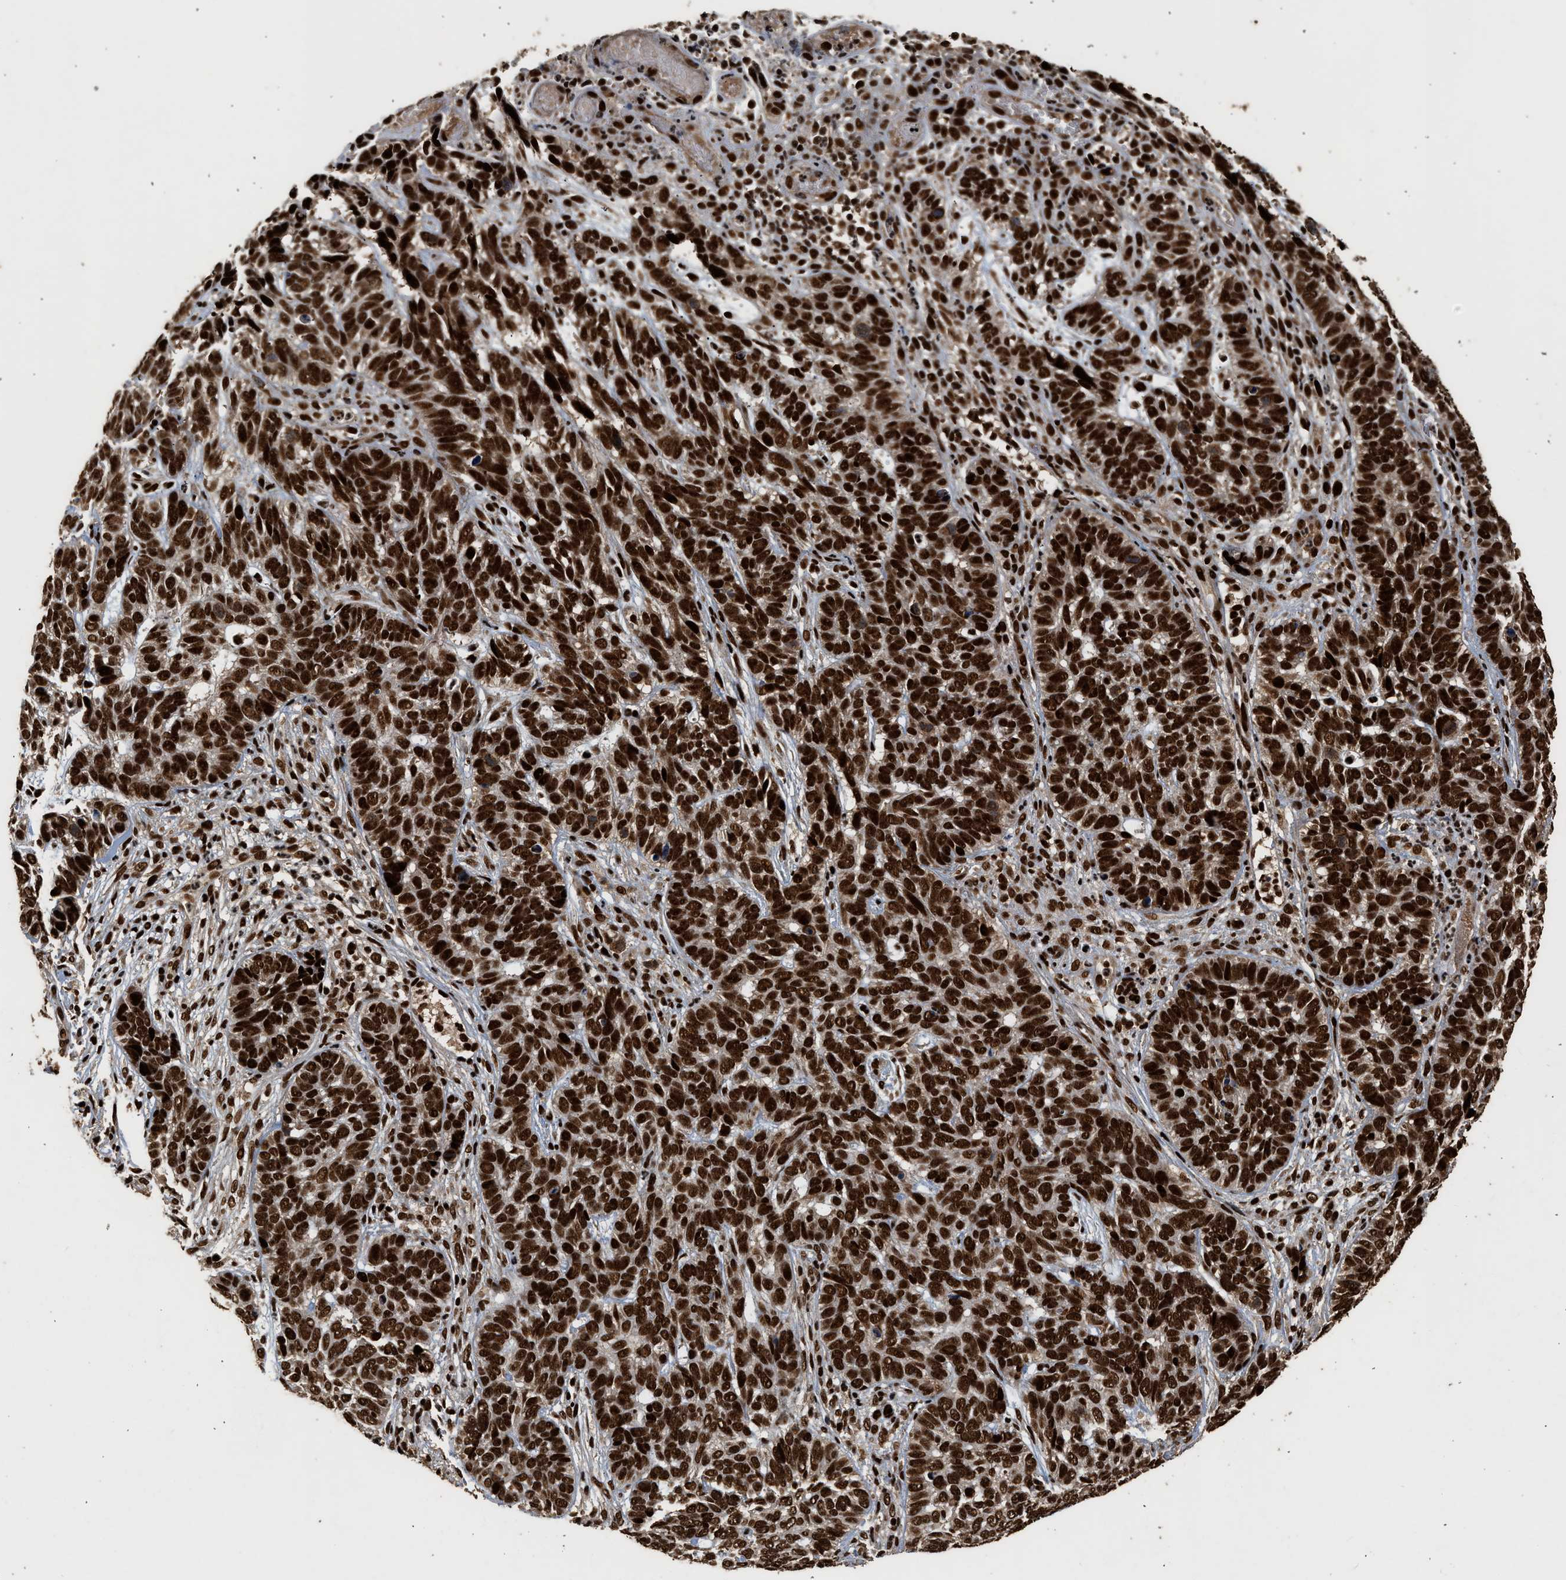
{"staining": {"intensity": "strong", "quantity": ">75%", "location": "nuclear"}, "tissue": "skin cancer", "cell_type": "Tumor cells", "image_type": "cancer", "snomed": [{"axis": "morphology", "description": "Basal cell carcinoma"}, {"axis": "topography", "description": "Skin"}], "caption": "The photomicrograph reveals immunohistochemical staining of basal cell carcinoma (skin). There is strong nuclear staining is seen in about >75% of tumor cells. The staining is performed using DAB (3,3'-diaminobenzidine) brown chromogen to label protein expression. The nuclei are counter-stained blue using hematoxylin.", "gene": "PPP4R3B", "patient": {"sex": "male", "age": 87}}